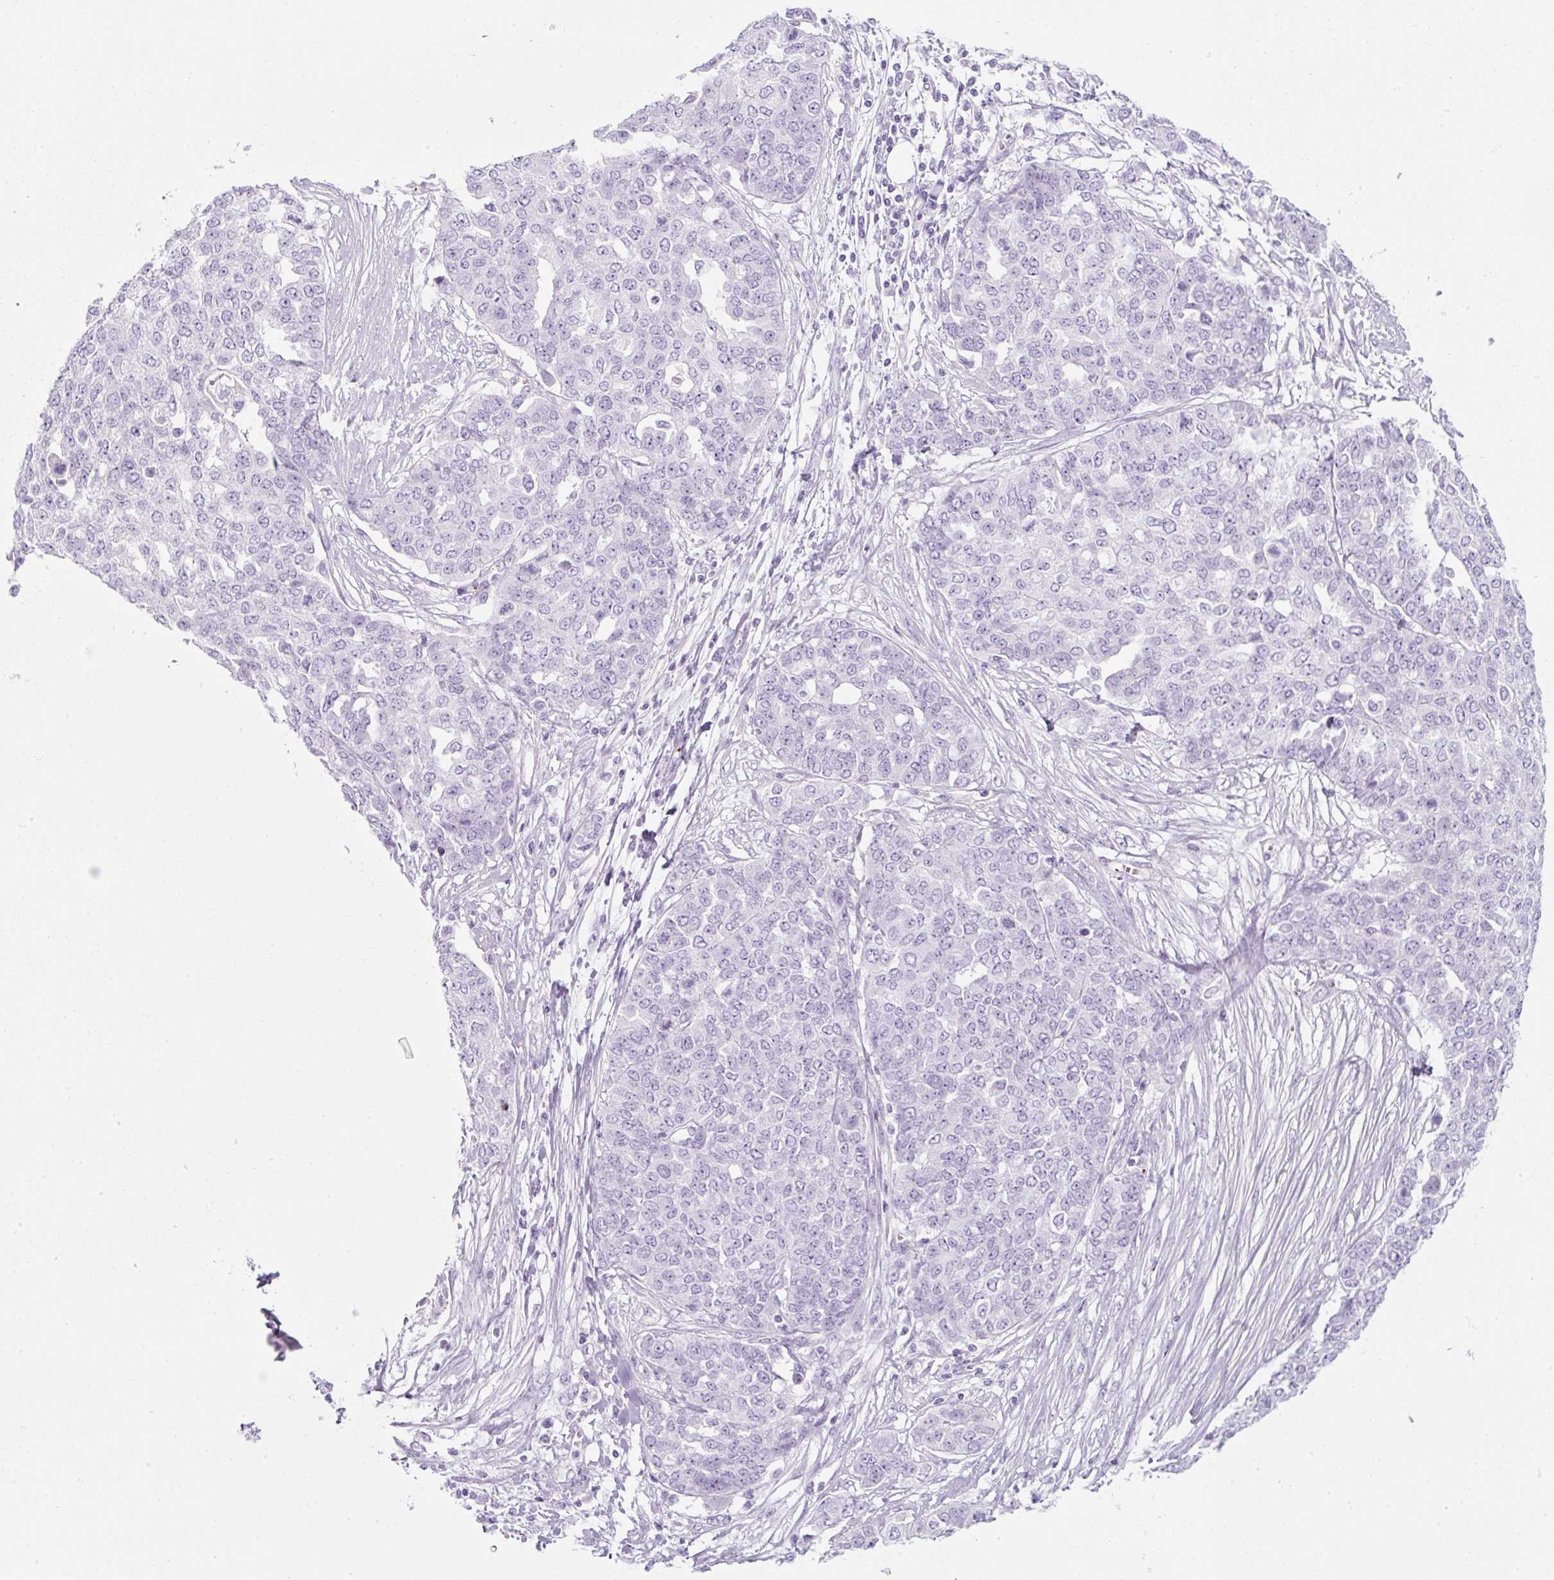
{"staining": {"intensity": "negative", "quantity": "none", "location": "none"}, "tissue": "ovarian cancer", "cell_type": "Tumor cells", "image_type": "cancer", "snomed": [{"axis": "morphology", "description": "Cystadenocarcinoma, serous, NOS"}, {"axis": "topography", "description": "Soft tissue"}, {"axis": "topography", "description": "Ovary"}], "caption": "Protein analysis of serous cystadenocarcinoma (ovarian) shows no significant expression in tumor cells.", "gene": "PF4V1", "patient": {"sex": "female", "age": 57}}